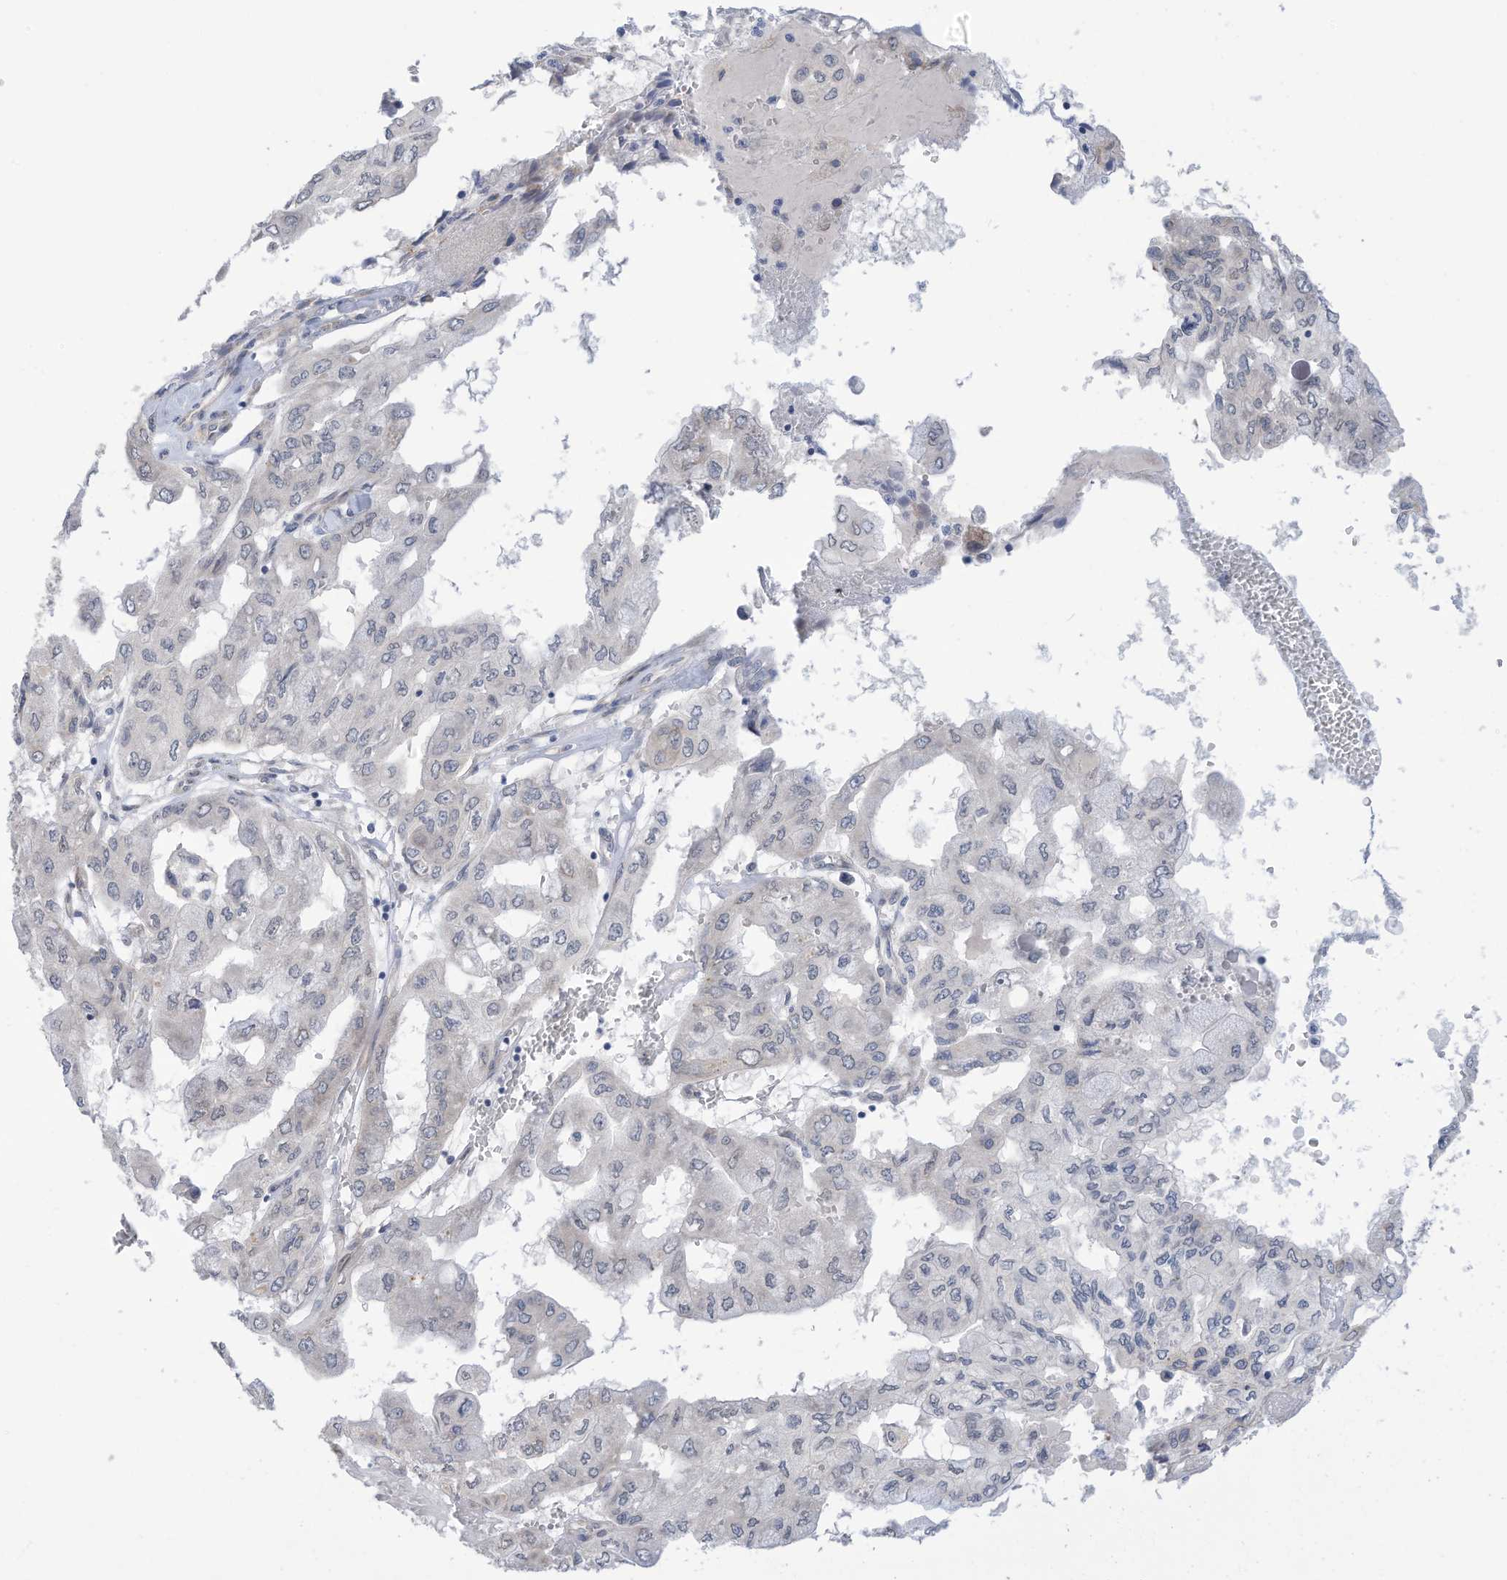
{"staining": {"intensity": "negative", "quantity": "none", "location": "none"}, "tissue": "pancreatic cancer", "cell_type": "Tumor cells", "image_type": "cancer", "snomed": [{"axis": "morphology", "description": "Adenocarcinoma, NOS"}, {"axis": "topography", "description": "Pancreas"}], "caption": "Pancreatic cancer (adenocarcinoma) was stained to show a protein in brown. There is no significant staining in tumor cells.", "gene": "ZNF292", "patient": {"sex": "male", "age": 51}}